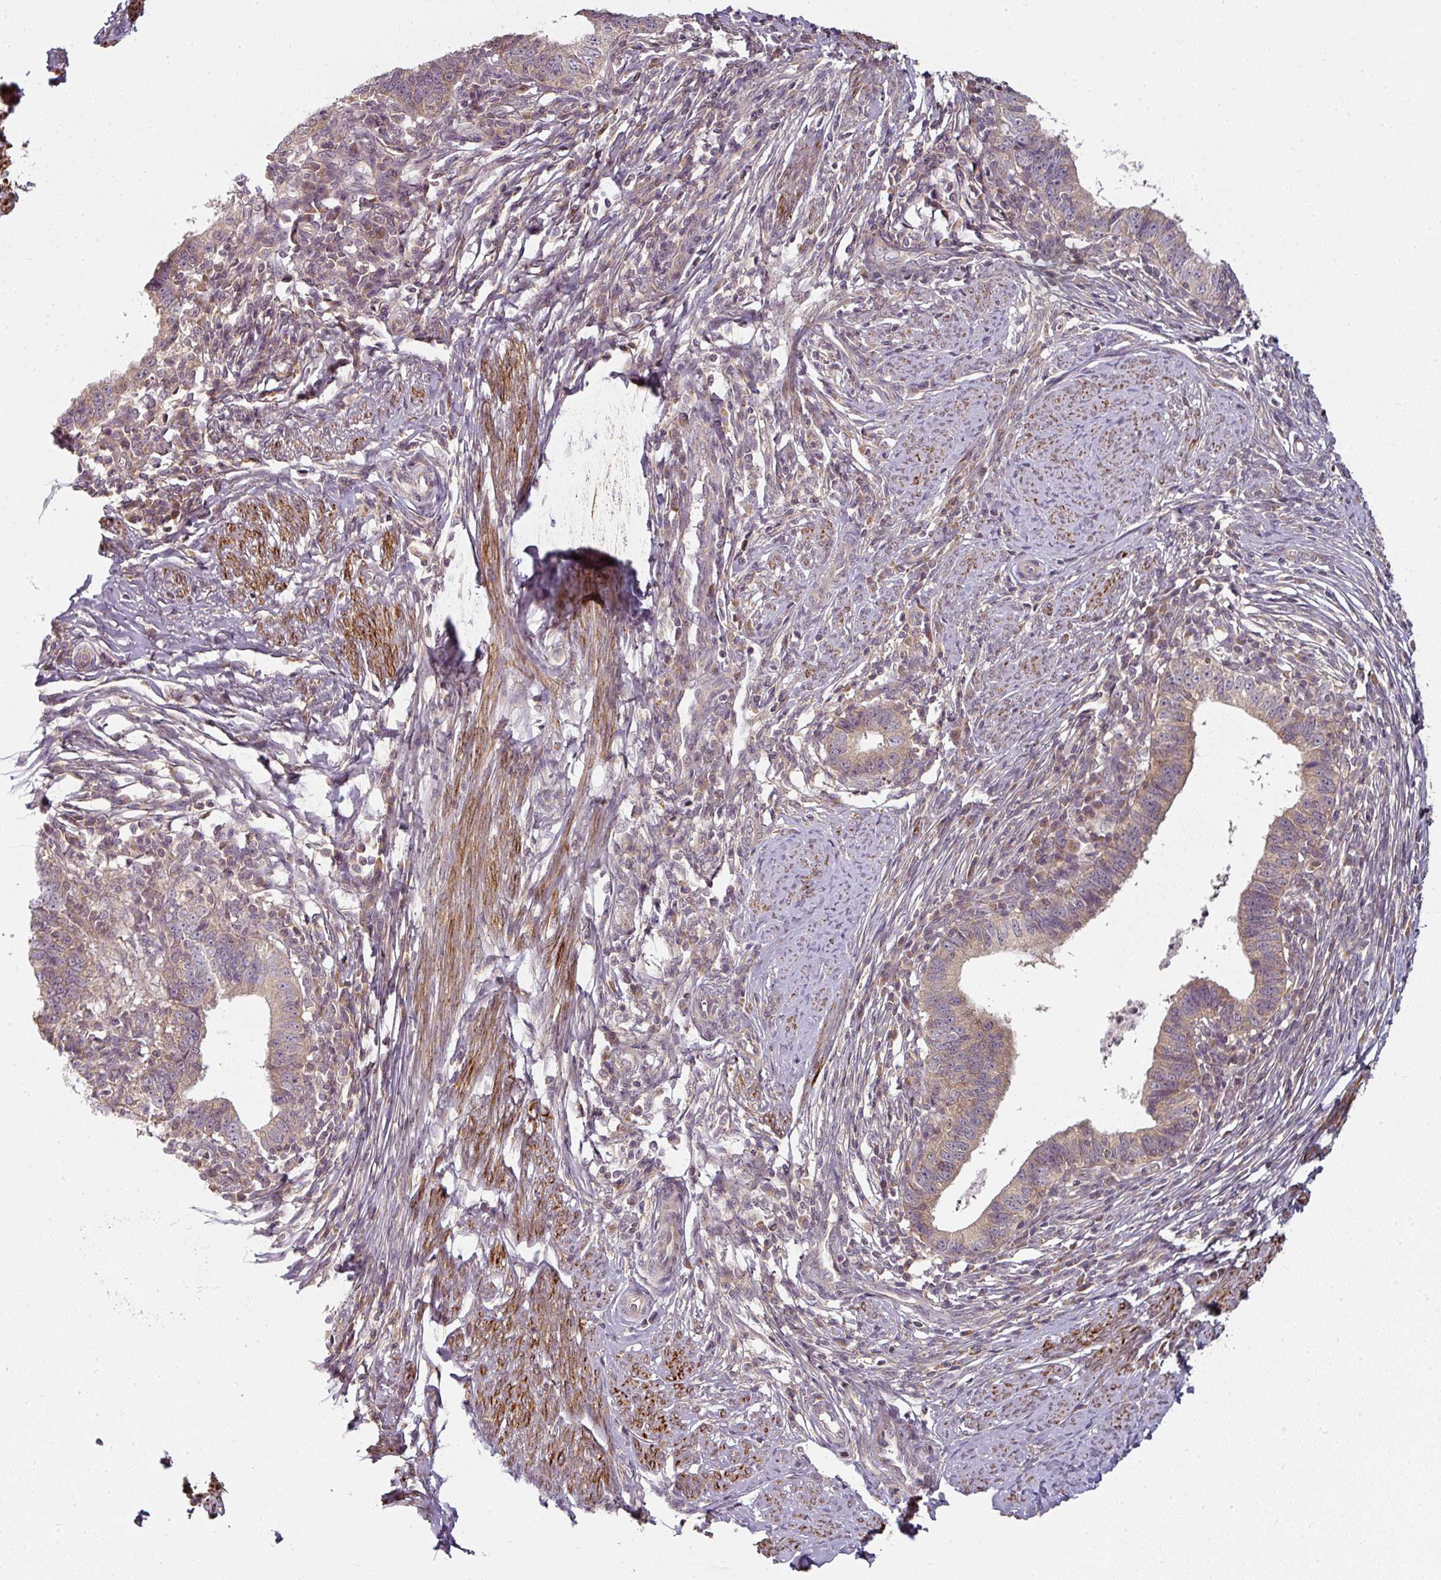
{"staining": {"intensity": "weak", "quantity": ">75%", "location": "cytoplasmic/membranous"}, "tissue": "cervical cancer", "cell_type": "Tumor cells", "image_type": "cancer", "snomed": [{"axis": "morphology", "description": "Adenocarcinoma, NOS"}, {"axis": "topography", "description": "Cervix"}], "caption": "Cervical adenocarcinoma was stained to show a protein in brown. There is low levels of weak cytoplasmic/membranous staining in approximately >75% of tumor cells.", "gene": "MAP2K2", "patient": {"sex": "female", "age": 36}}